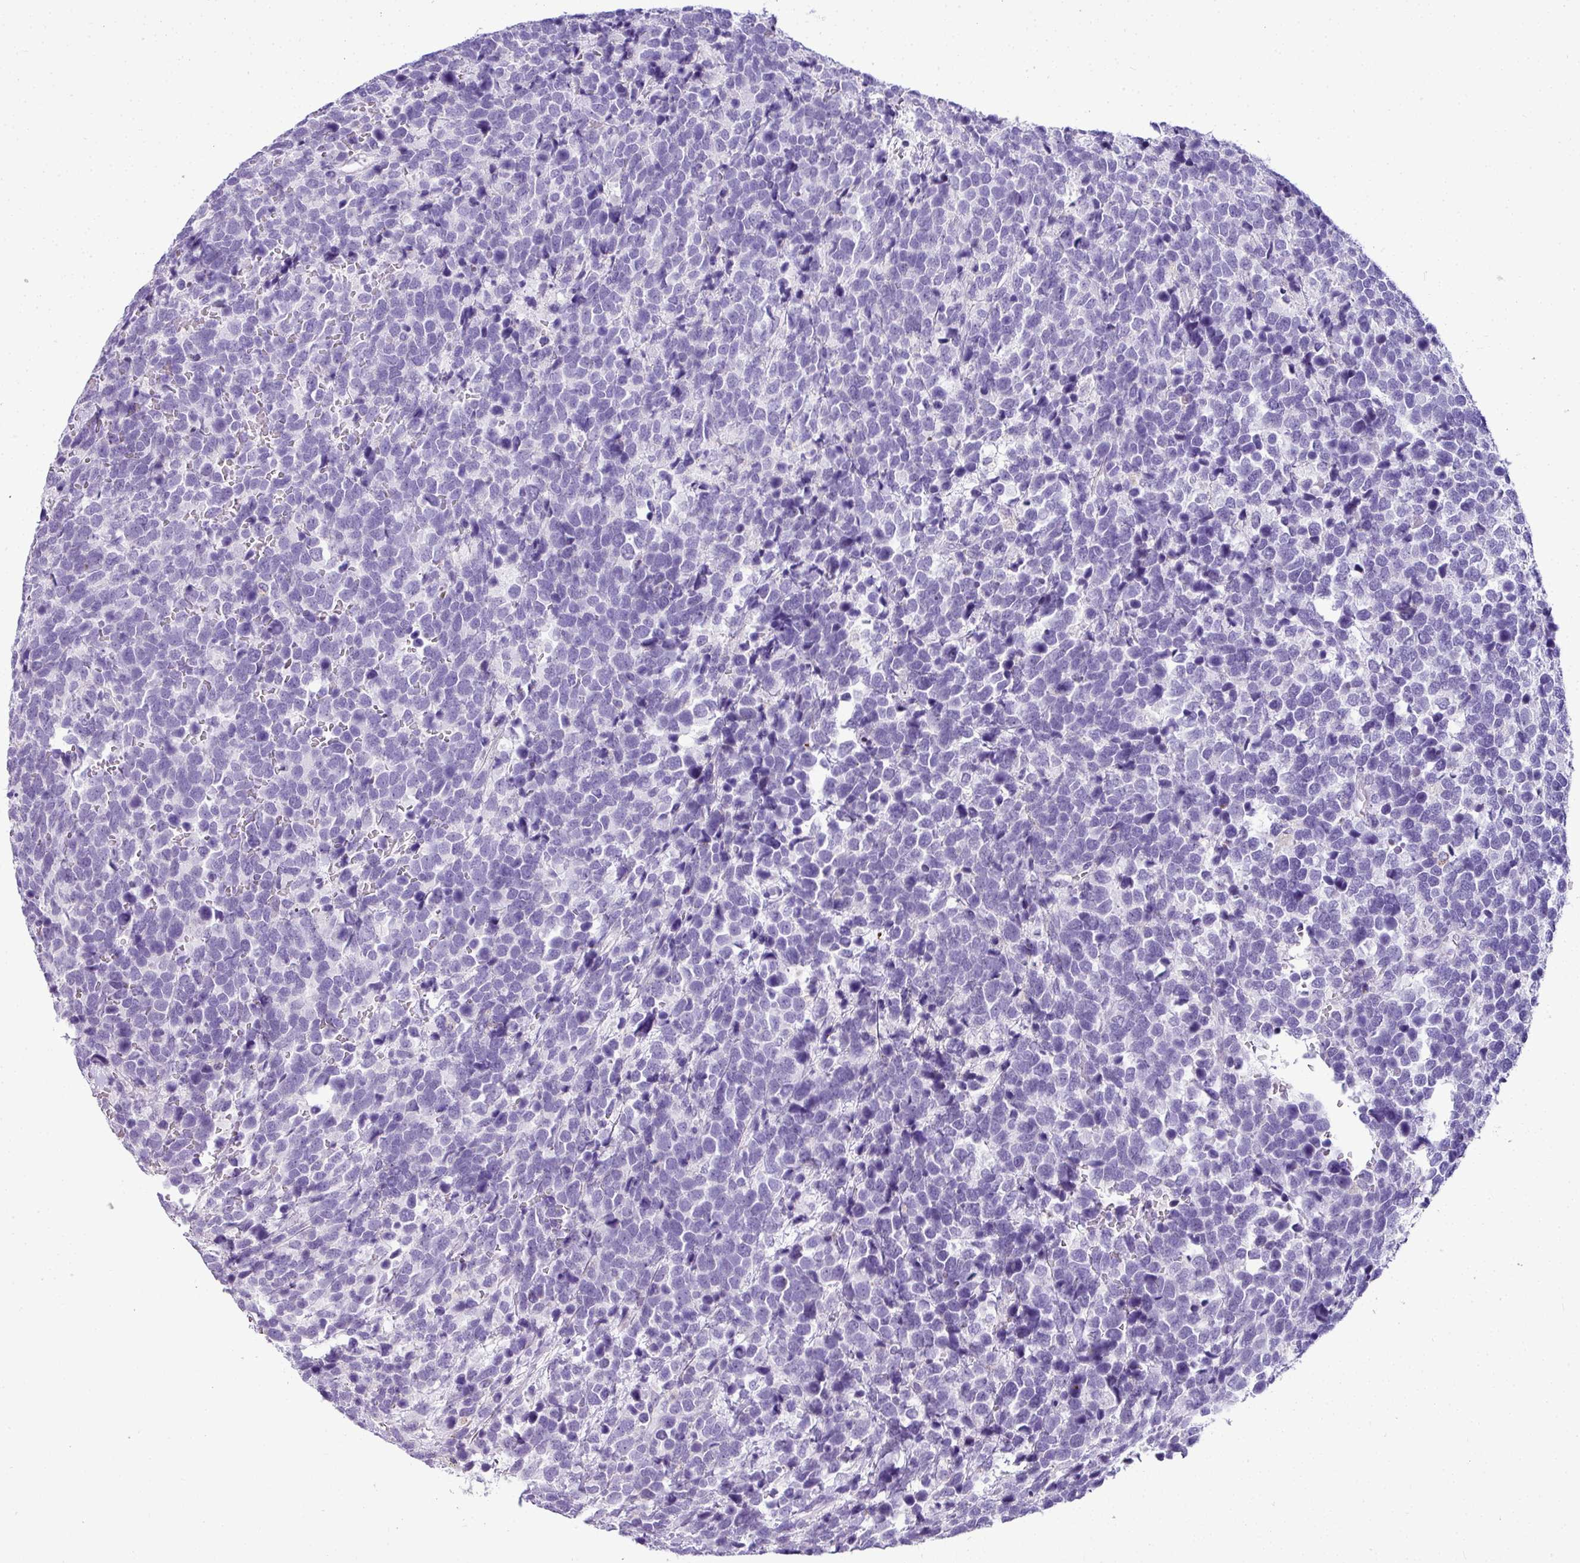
{"staining": {"intensity": "negative", "quantity": "none", "location": "none"}, "tissue": "urothelial cancer", "cell_type": "Tumor cells", "image_type": "cancer", "snomed": [{"axis": "morphology", "description": "Urothelial carcinoma, High grade"}, {"axis": "topography", "description": "Urinary bladder"}], "caption": "The immunohistochemistry (IHC) photomicrograph has no significant staining in tumor cells of urothelial carcinoma (high-grade) tissue.", "gene": "ZNF568", "patient": {"sex": "female", "age": 82}}